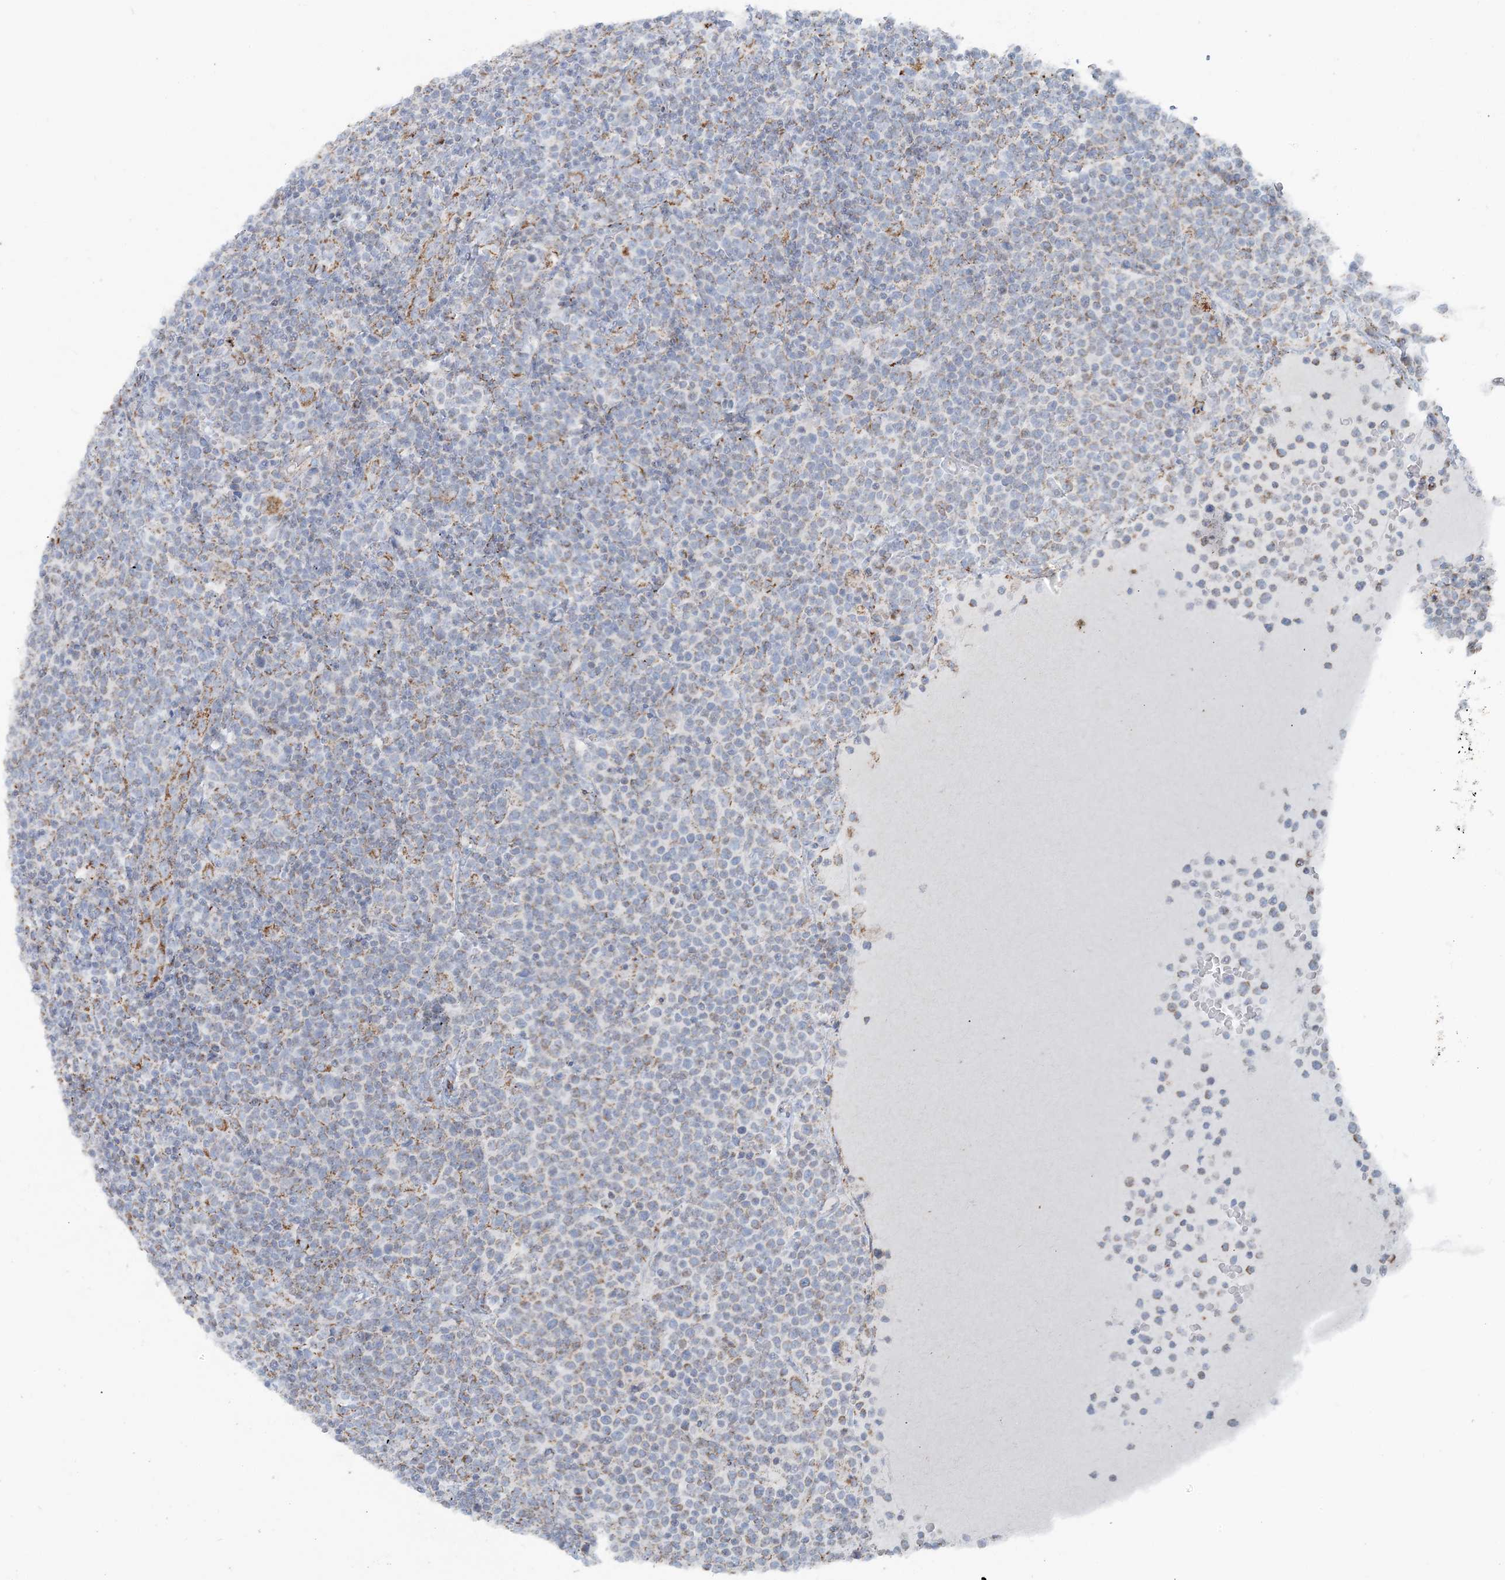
{"staining": {"intensity": "weak", "quantity": "<25%", "location": "cytoplasmic/membranous"}, "tissue": "lymphoma", "cell_type": "Tumor cells", "image_type": "cancer", "snomed": [{"axis": "morphology", "description": "Malignant lymphoma, non-Hodgkin's type, High grade"}, {"axis": "topography", "description": "Lymph node"}], "caption": "Immunohistochemistry of malignant lymphoma, non-Hodgkin's type (high-grade) shows no expression in tumor cells.", "gene": "PCCB", "patient": {"sex": "male", "age": 61}}